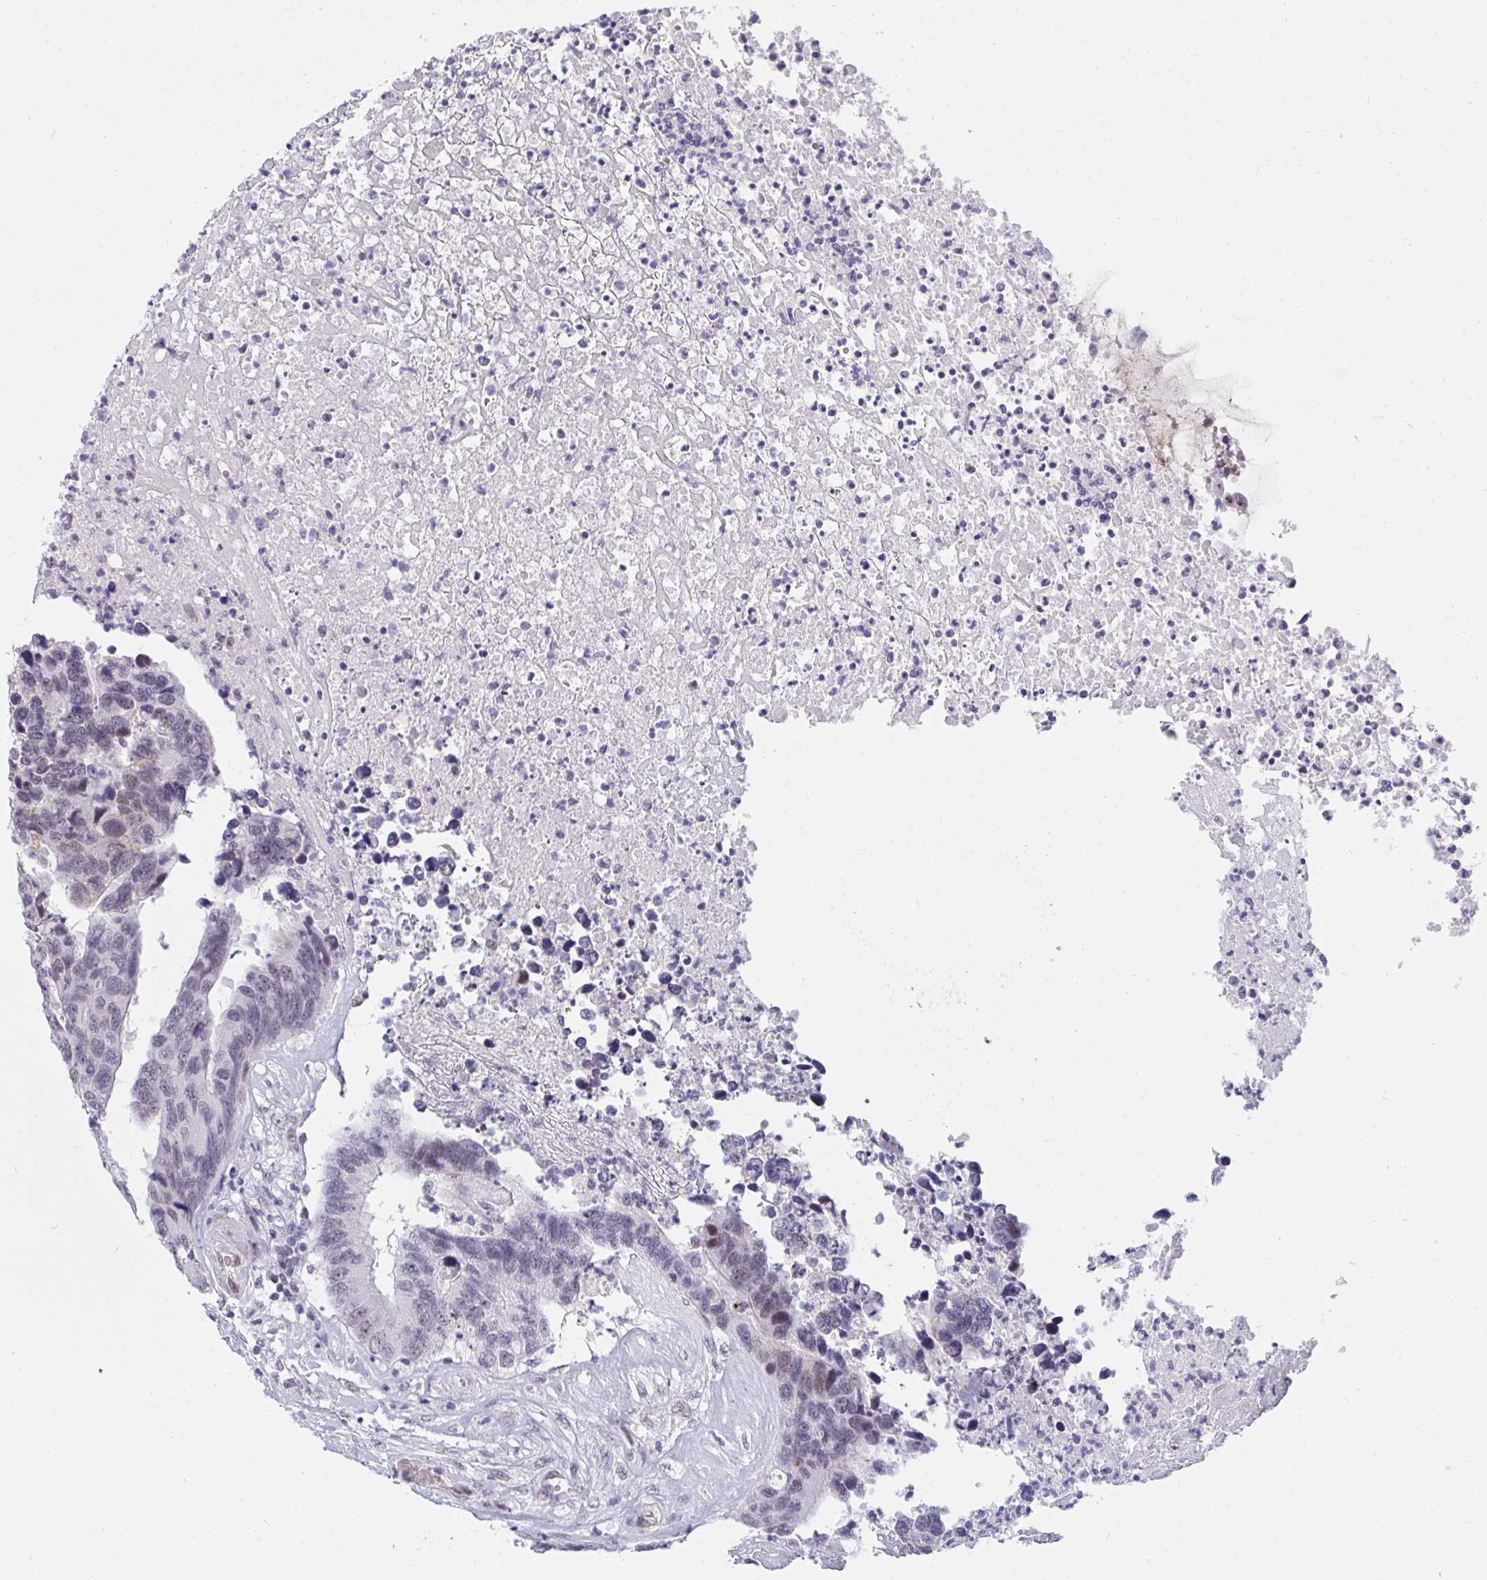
{"staining": {"intensity": "weak", "quantity": "<25%", "location": "cytoplasmic/membranous"}, "tissue": "colorectal cancer", "cell_type": "Tumor cells", "image_type": "cancer", "snomed": [{"axis": "morphology", "description": "Adenocarcinoma, NOS"}, {"axis": "topography", "description": "Colon"}], "caption": "DAB immunohistochemical staining of human adenocarcinoma (colorectal) shows no significant positivity in tumor cells.", "gene": "DSCAML1", "patient": {"sex": "female", "age": 67}}